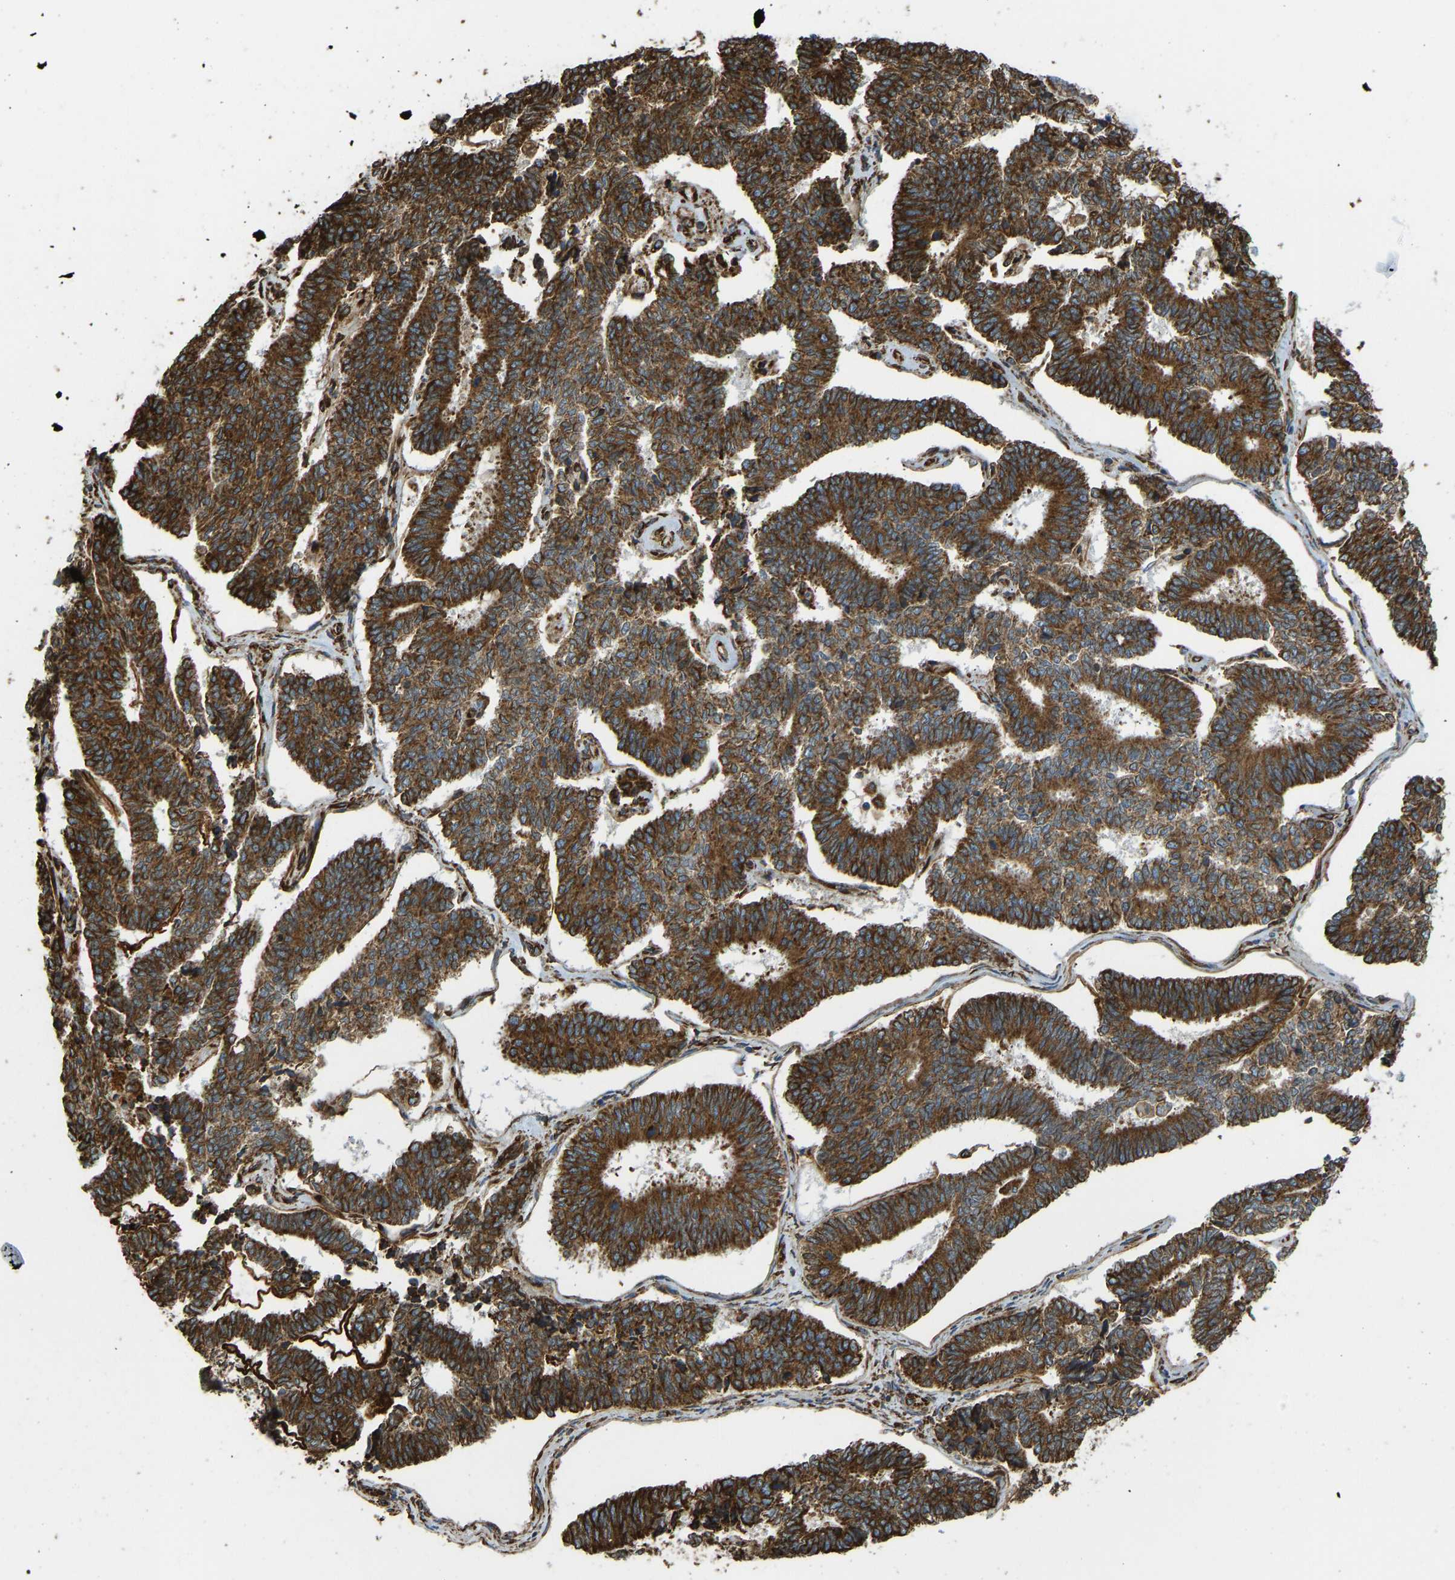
{"staining": {"intensity": "strong", "quantity": ">75%", "location": "cytoplasmic/membranous"}, "tissue": "endometrial cancer", "cell_type": "Tumor cells", "image_type": "cancer", "snomed": [{"axis": "morphology", "description": "Adenocarcinoma, NOS"}, {"axis": "topography", "description": "Endometrium"}], "caption": "Immunohistochemical staining of endometrial cancer demonstrates high levels of strong cytoplasmic/membranous expression in about >75% of tumor cells.", "gene": "BEX3", "patient": {"sex": "female", "age": 70}}